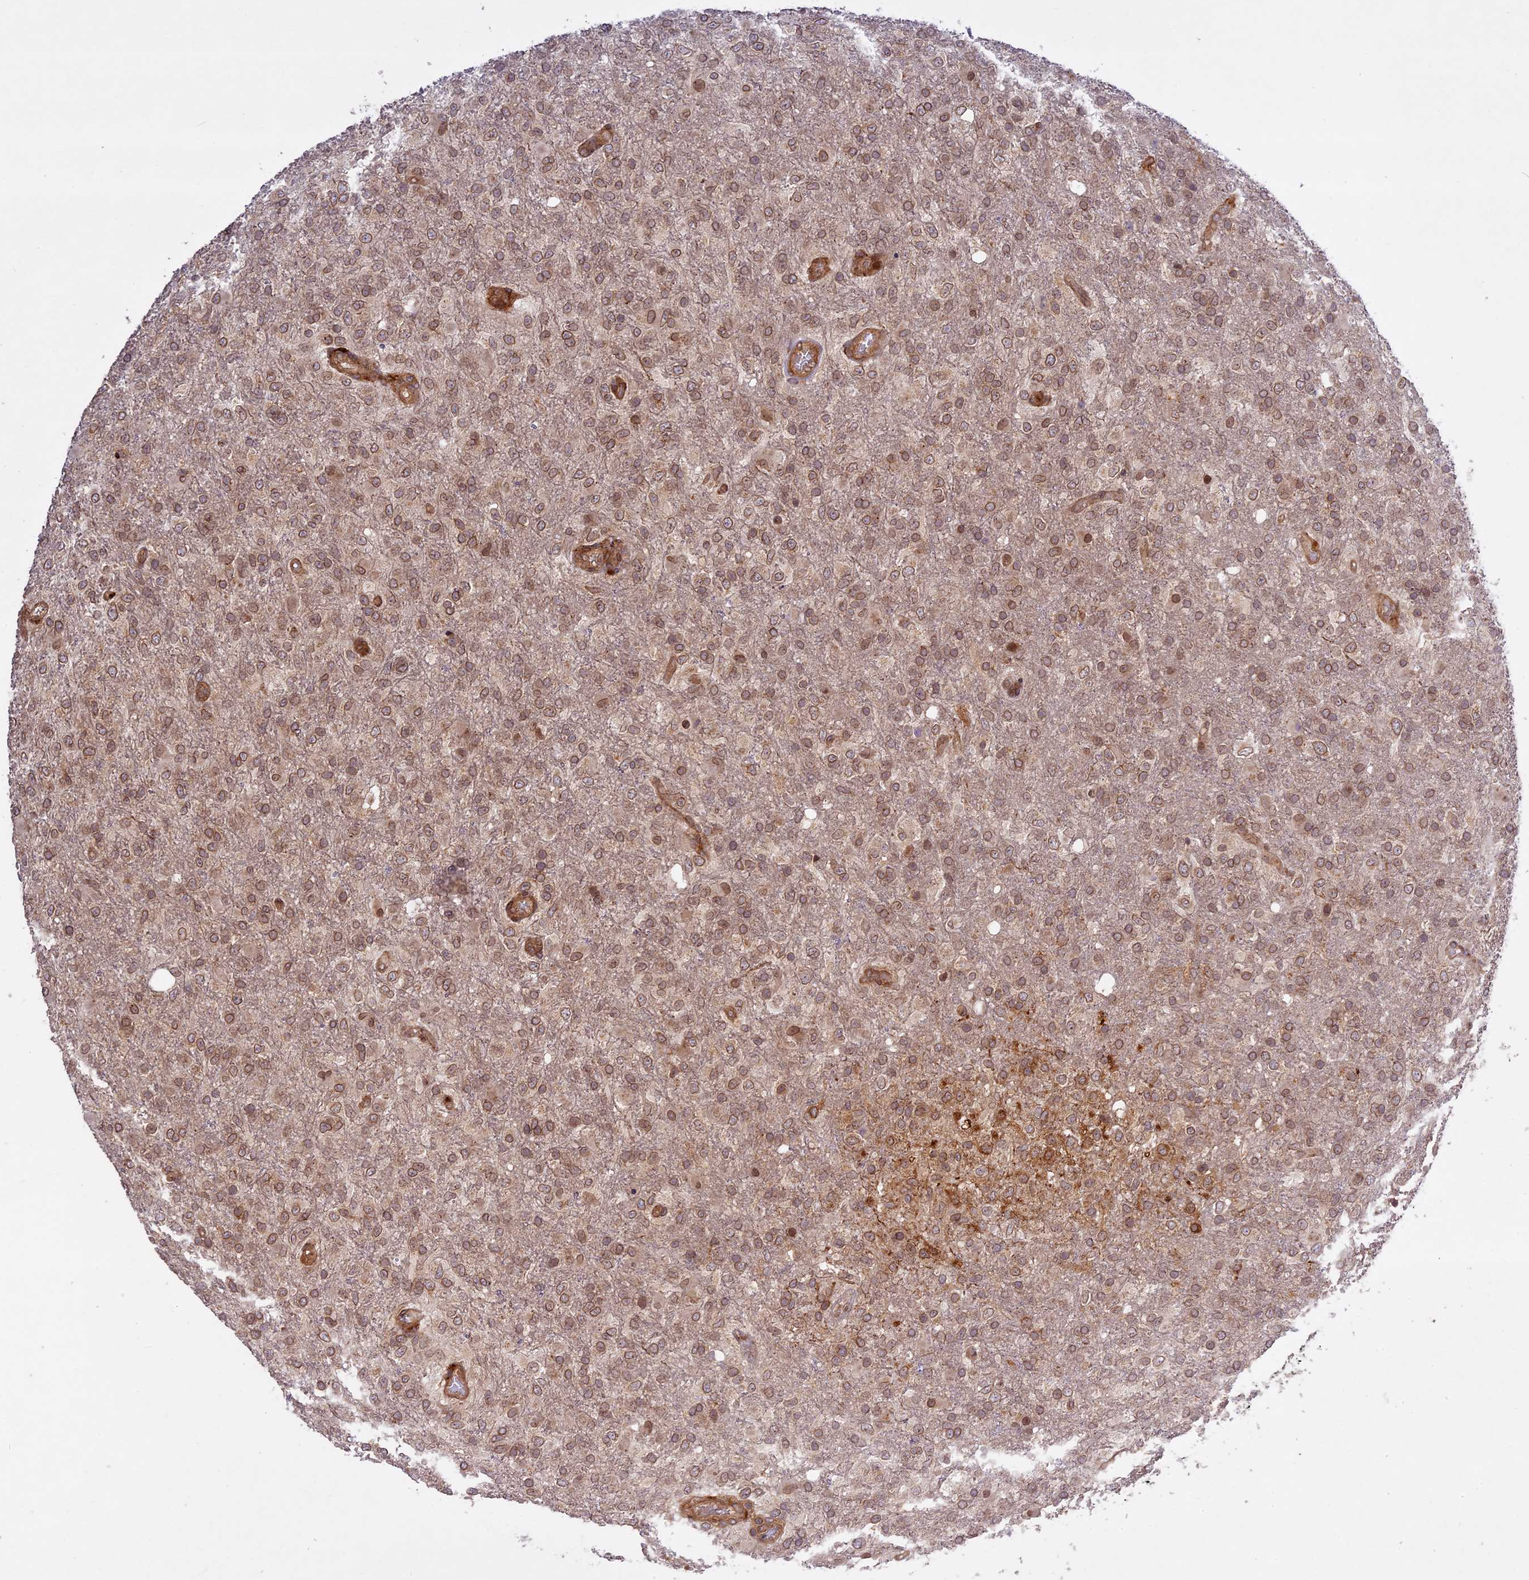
{"staining": {"intensity": "moderate", "quantity": ">75%", "location": "cytoplasmic/membranous,nuclear"}, "tissue": "glioma", "cell_type": "Tumor cells", "image_type": "cancer", "snomed": [{"axis": "morphology", "description": "Glioma, malignant, High grade"}, {"axis": "topography", "description": "Brain"}], "caption": "DAB immunohistochemical staining of glioma demonstrates moderate cytoplasmic/membranous and nuclear protein staining in about >75% of tumor cells.", "gene": "DGKH", "patient": {"sex": "female", "age": 74}}